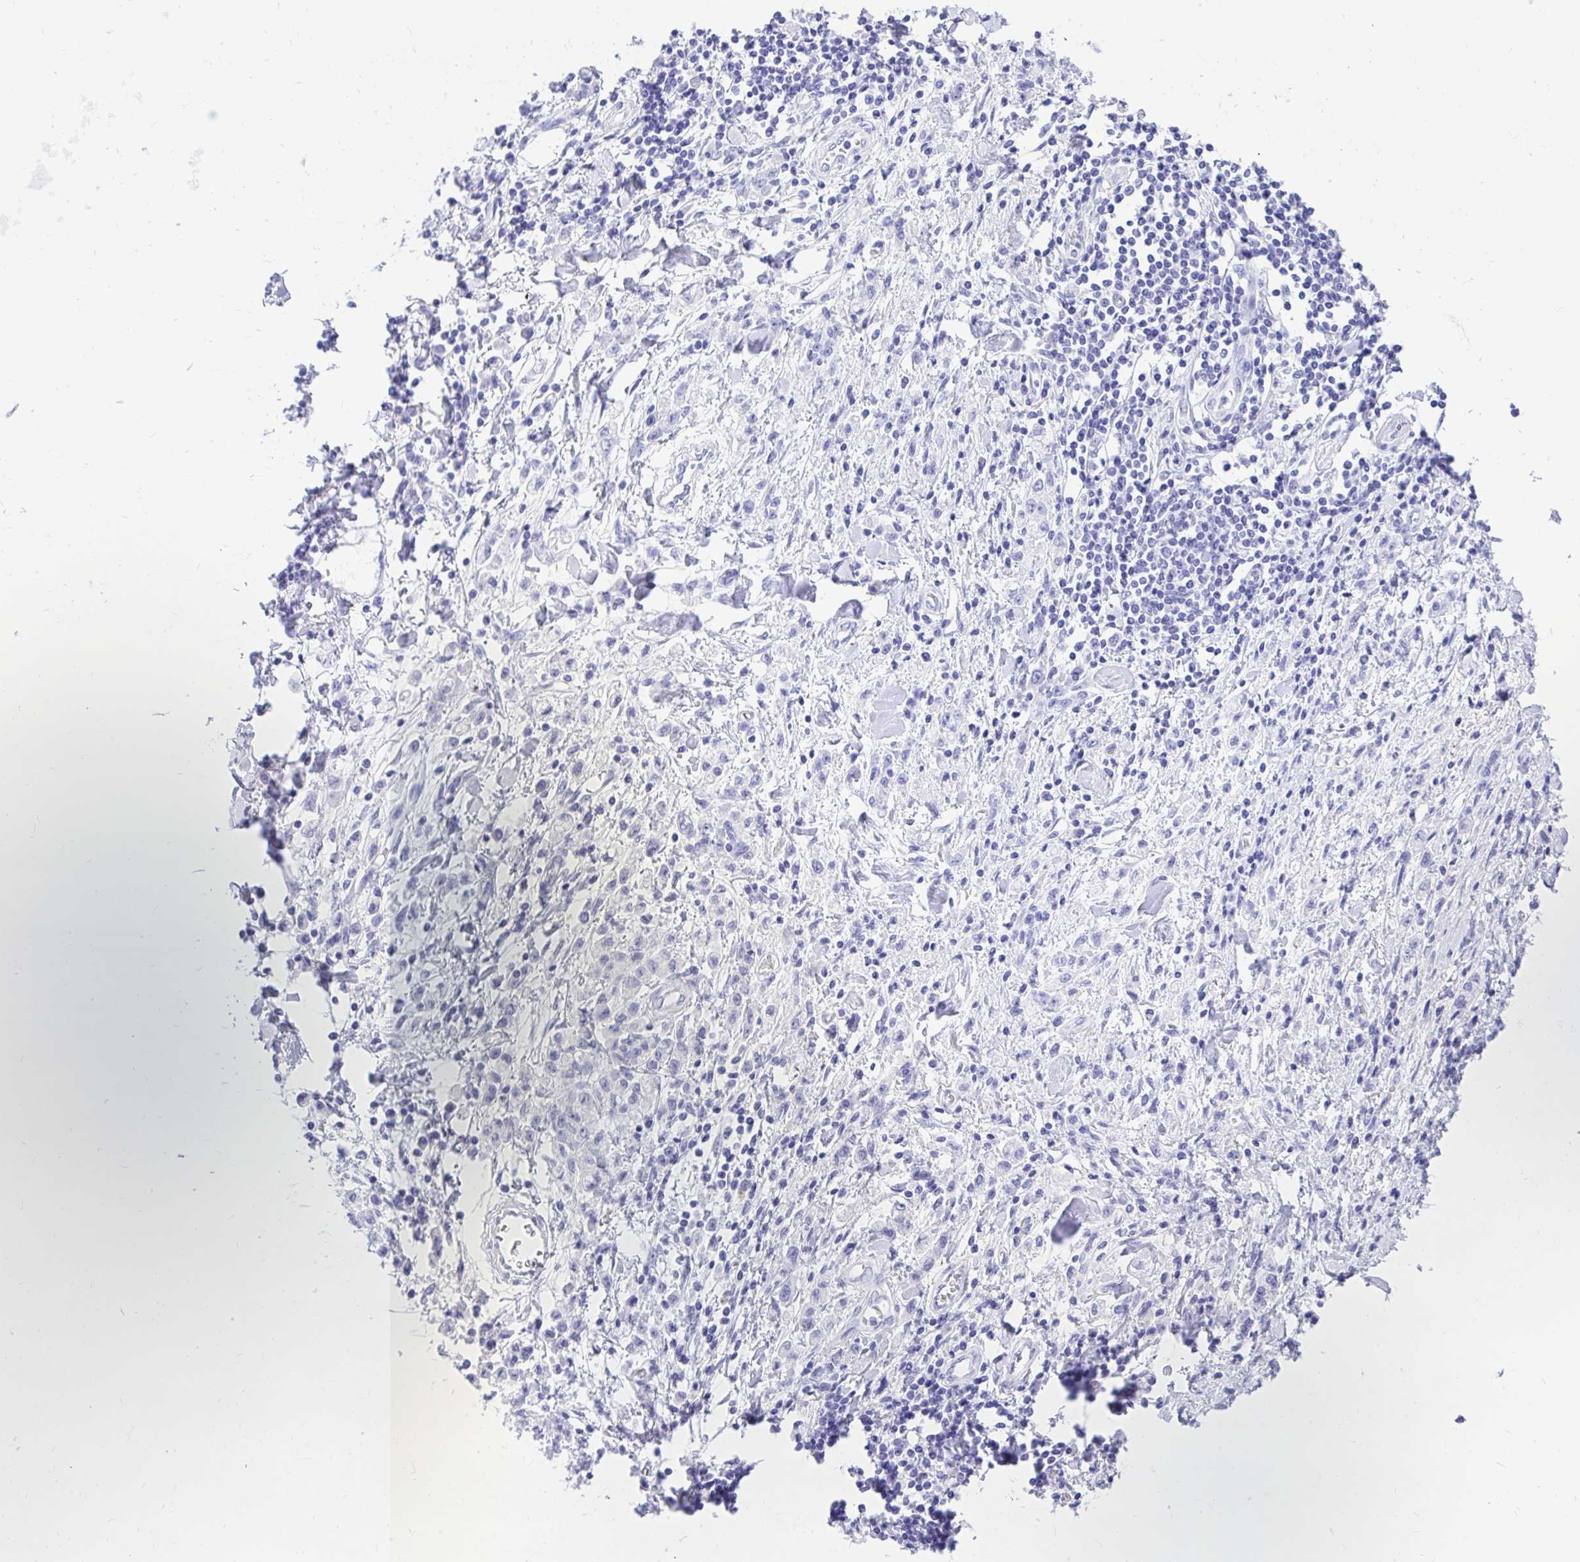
{"staining": {"intensity": "negative", "quantity": "none", "location": "none"}, "tissue": "stomach cancer", "cell_type": "Tumor cells", "image_type": "cancer", "snomed": [{"axis": "morphology", "description": "Adenocarcinoma, NOS"}, {"axis": "topography", "description": "Stomach"}], "caption": "A high-resolution photomicrograph shows immunohistochemistry staining of adenocarcinoma (stomach), which demonstrates no significant expression in tumor cells.", "gene": "MON1A", "patient": {"sex": "male", "age": 77}}